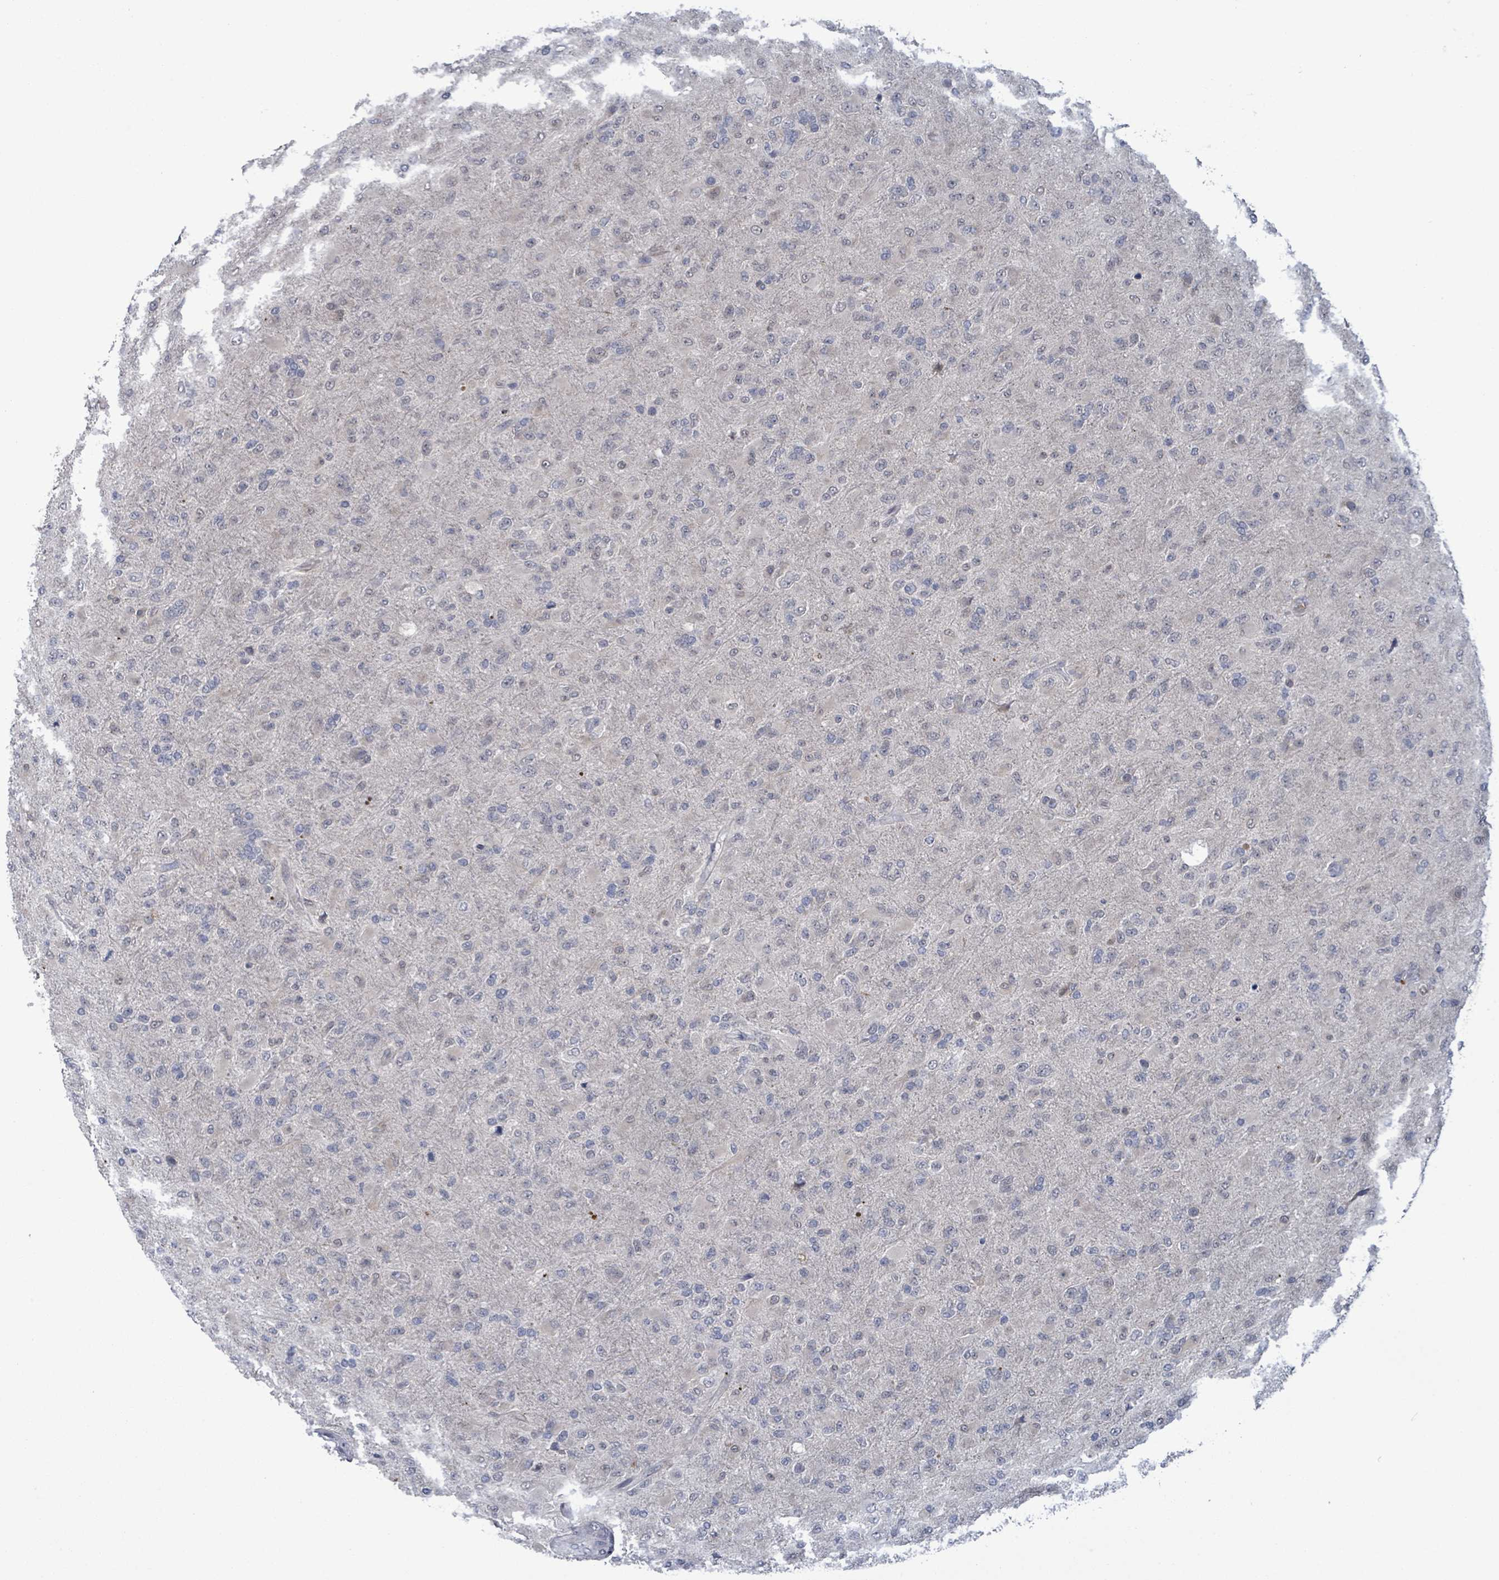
{"staining": {"intensity": "negative", "quantity": "none", "location": "none"}, "tissue": "glioma", "cell_type": "Tumor cells", "image_type": "cancer", "snomed": [{"axis": "morphology", "description": "Glioma, malignant, Low grade"}, {"axis": "topography", "description": "Brain"}], "caption": "Tumor cells are negative for brown protein staining in glioma. (DAB immunohistochemistry (IHC), high magnification).", "gene": "AMMECR1", "patient": {"sex": "male", "age": 65}}